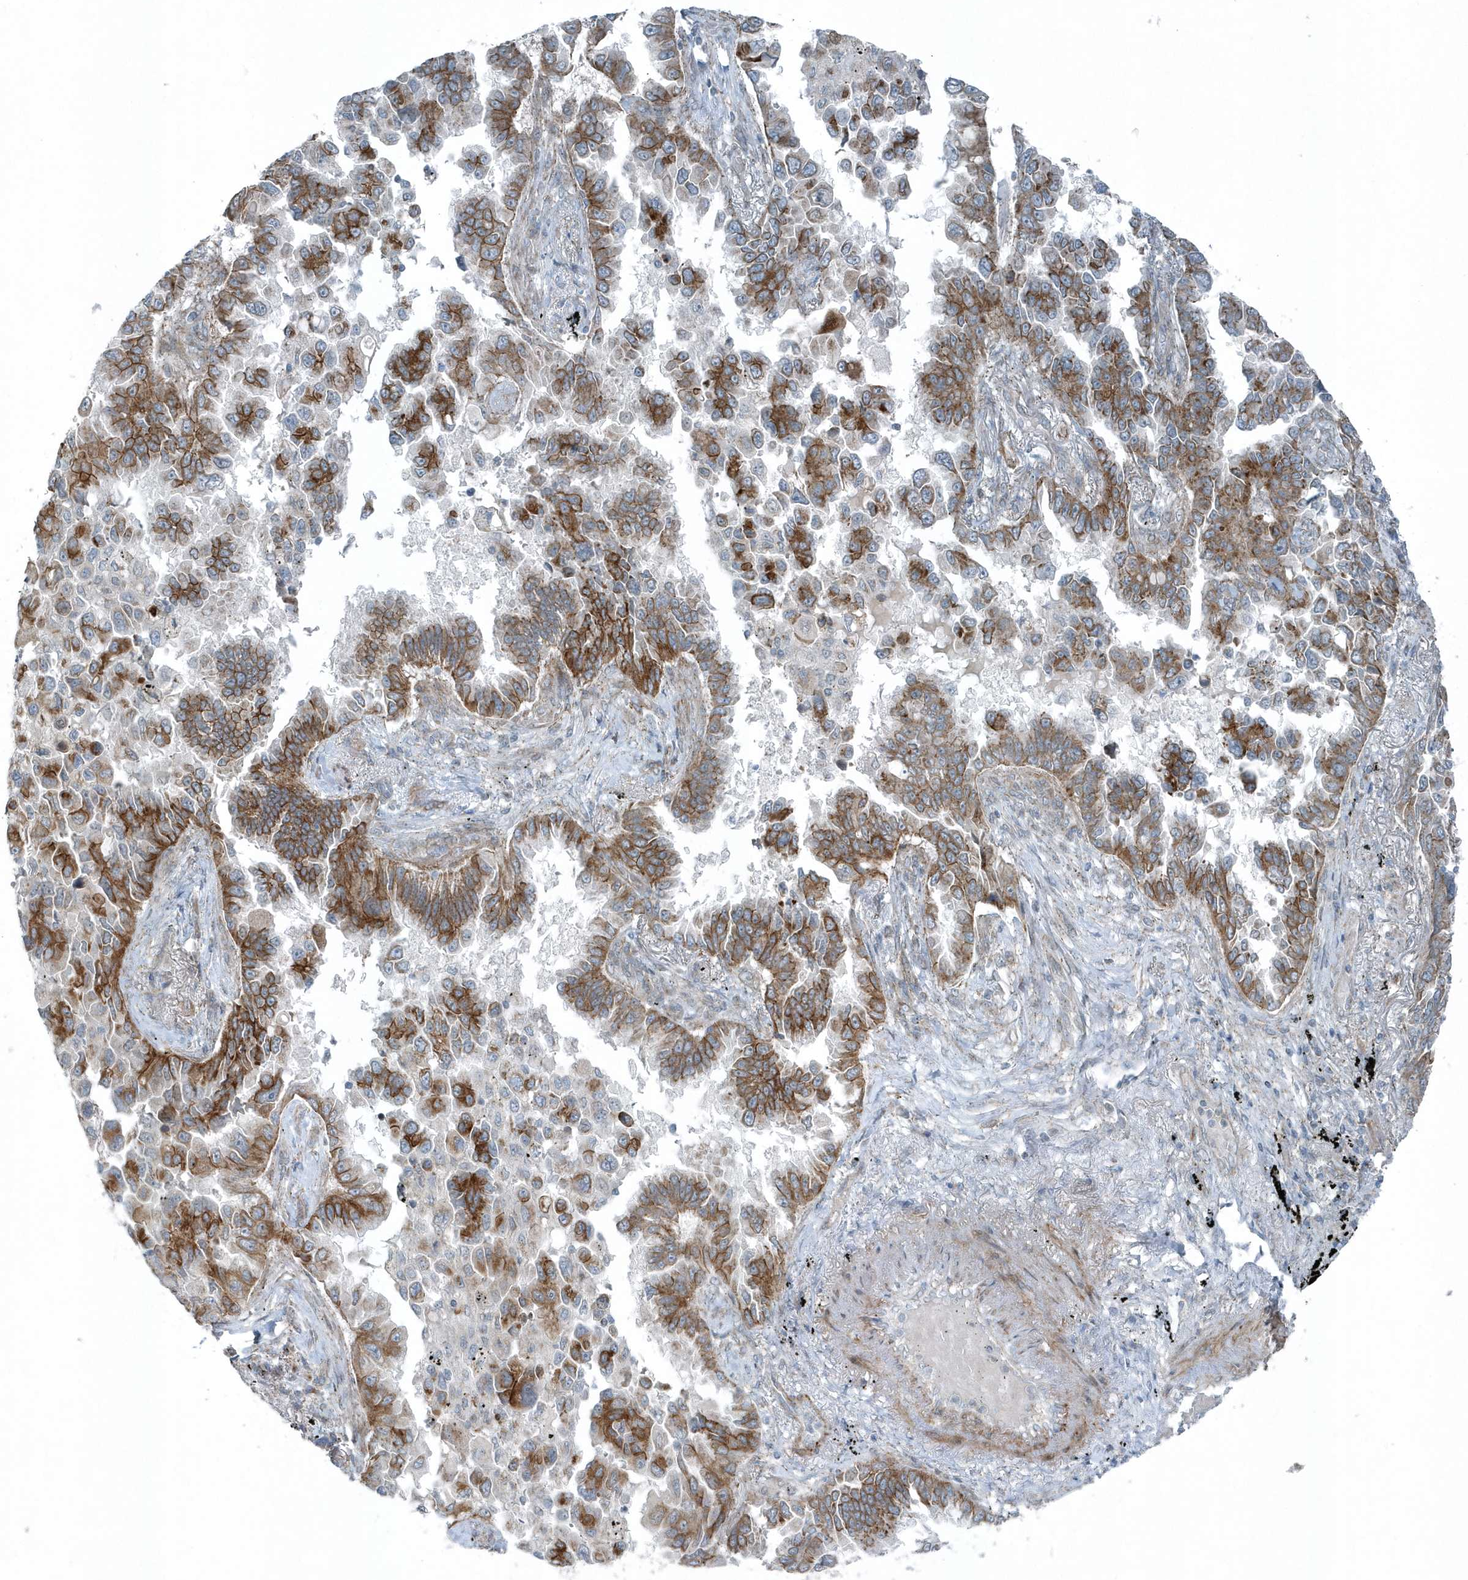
{"staining": {"intensity": "strong", "quantity": "25%-75%", "location": "cytoplasmic/membranous"}, "tissue": "lung cancer", "cell_type": "Tumor cells", "image_type": "cancer", "snomed": [{"axis": "morphology", "description": "Adenocarcinoma, NOS"}, {"axis": "topography", "description": "Lung"}], "caption": "Immunohistochemical staining of lung cancer (adenocarcinoma) reveals strong cytoplasmic/membranous protein expression in about 25%-75% of tumor cells.", "gene": "GCC2", "patient": {"sex": "female", "age": 67}}